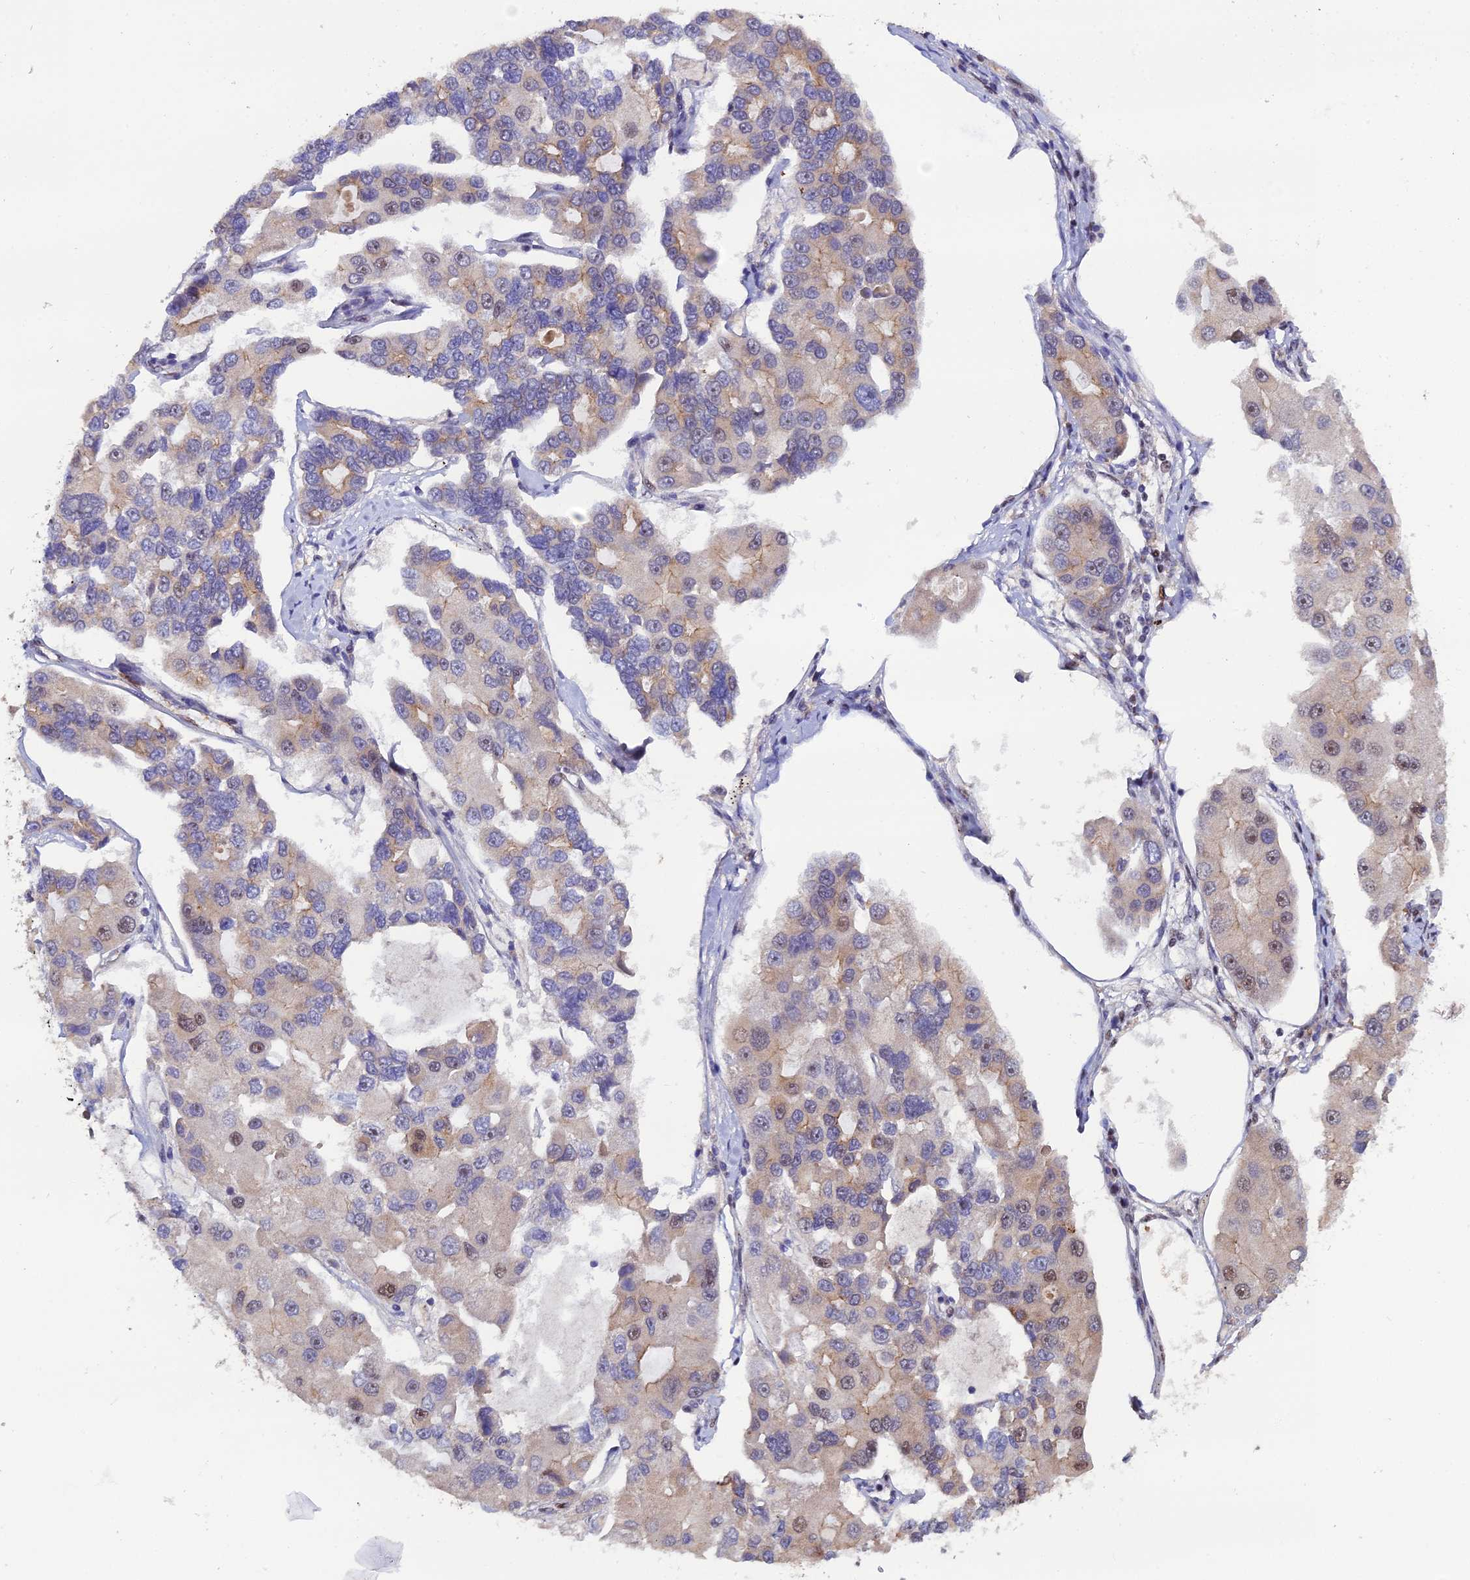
{"staining": {"intensity": "moderate", "quantity": "<25%", "location": "nuclear"}, "tissue": "lung cancer", "cell_type": "Tumor cells", "image_type": "cancer", "snomed": [{"axis": "morphology", "description": "Adenocarcinoma, NOS"}, {"axis": "topography", "description": "Lung"}], "caption": "Immunohistochemistry (IHC) (DAB (3,3'-diaminobenzidine)) staining of human lung cancer shows moderate nuclear protein expression in about <25% of tumor cells.", "gene": "ARL2", "patient": {"sex": "female", "age": 54}}